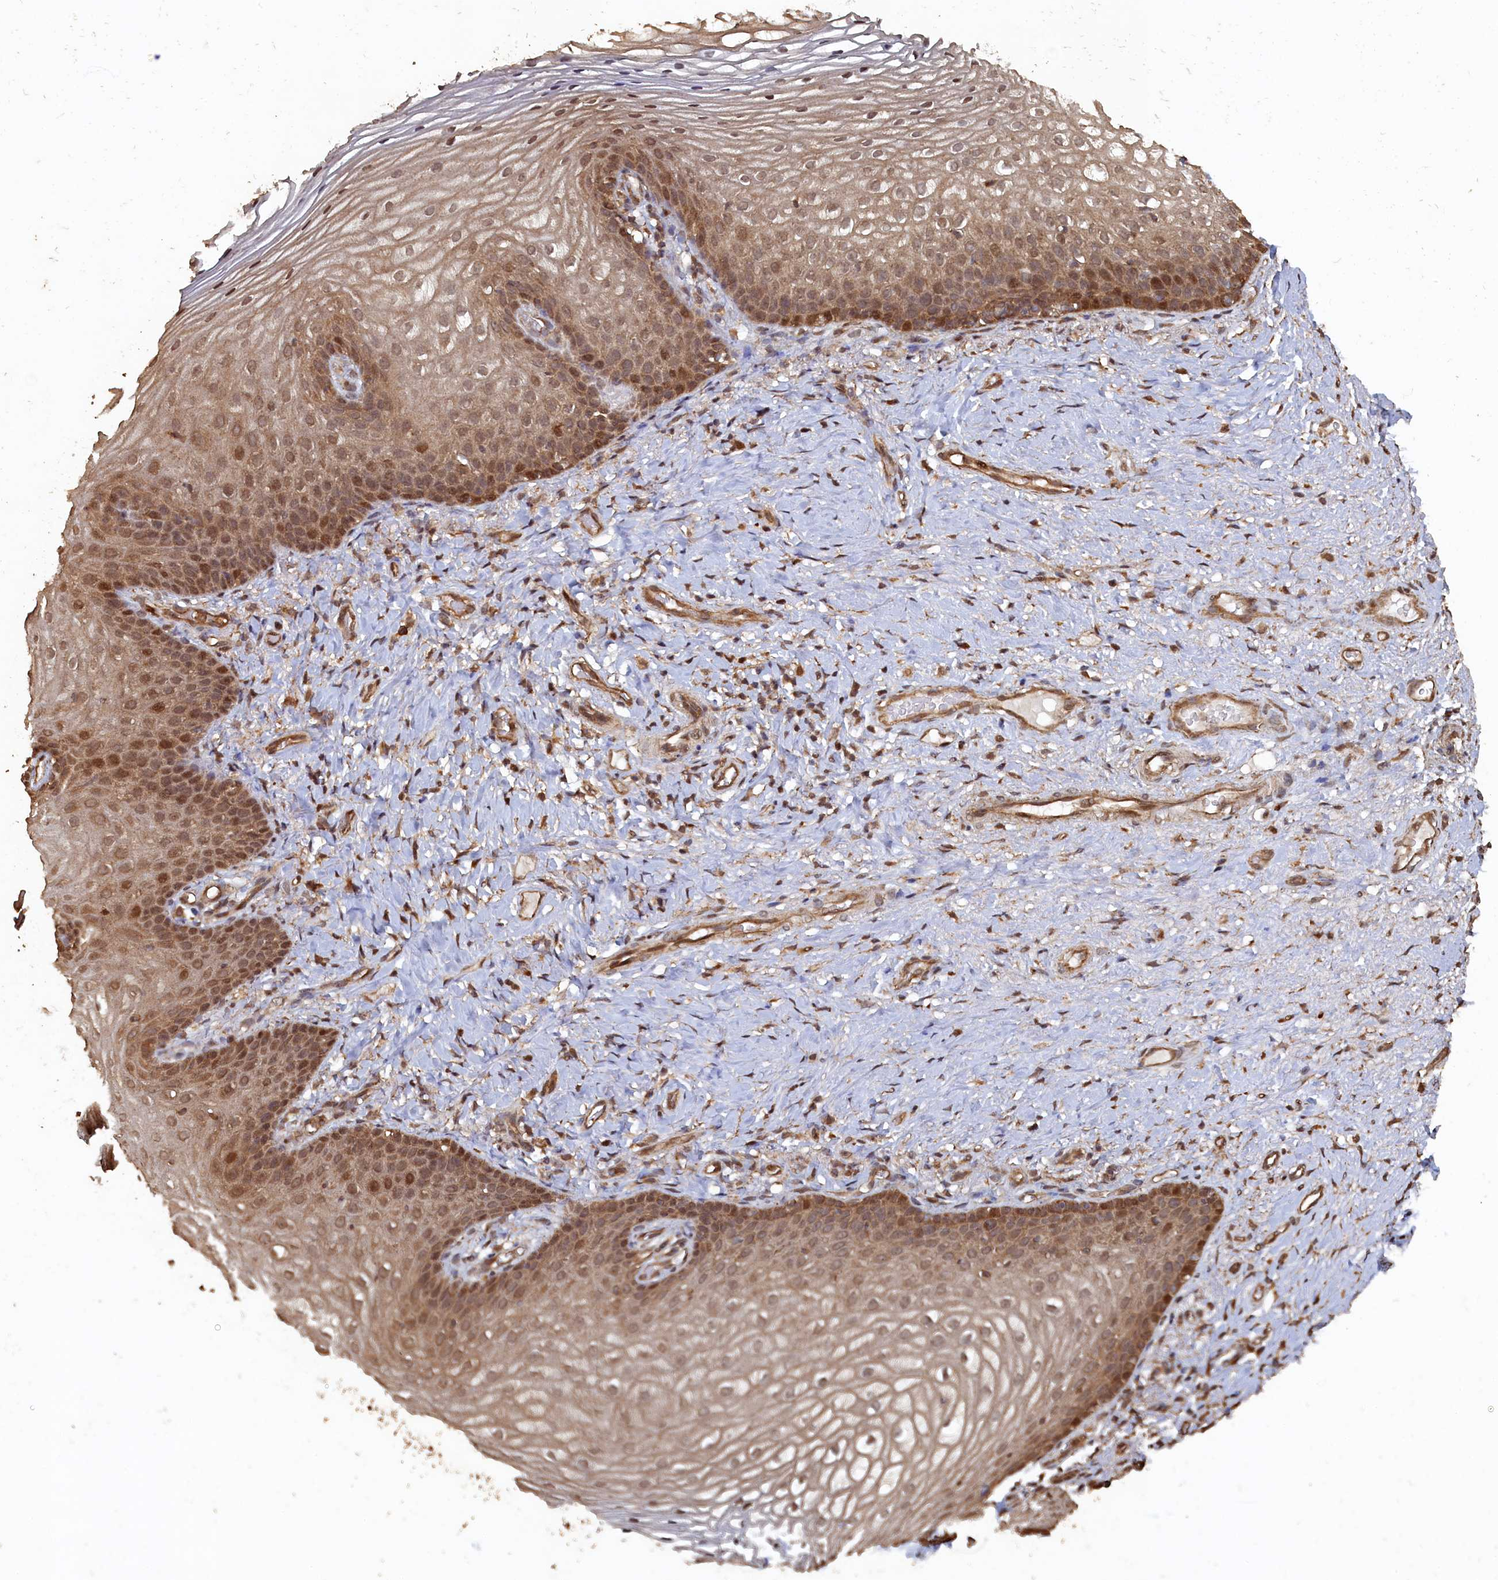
{"staining": {"intensity": "moderate", "quantity": ">75%", "location": "cytoplasmic/membranous,nuclear"}, "tissue": "vagina", "cell_type": "Squamous epithelial cells", "image_type": "normal", "snomed": [{"axis": "morphology", "description": "Normal tissue, NOS"}, {"axis": "topography", "description": "Vagina"}], "caption": "Squamous epithelial cells exhibit moderate cytoplasmic/membranous,nuclear positivity in approximately >75% of cells in normal vagina. Ihc stains the protein in brown and the nuclei are stained blue.", "gene": "PIGN", "patient": {"sex": "female", "age": 60}}